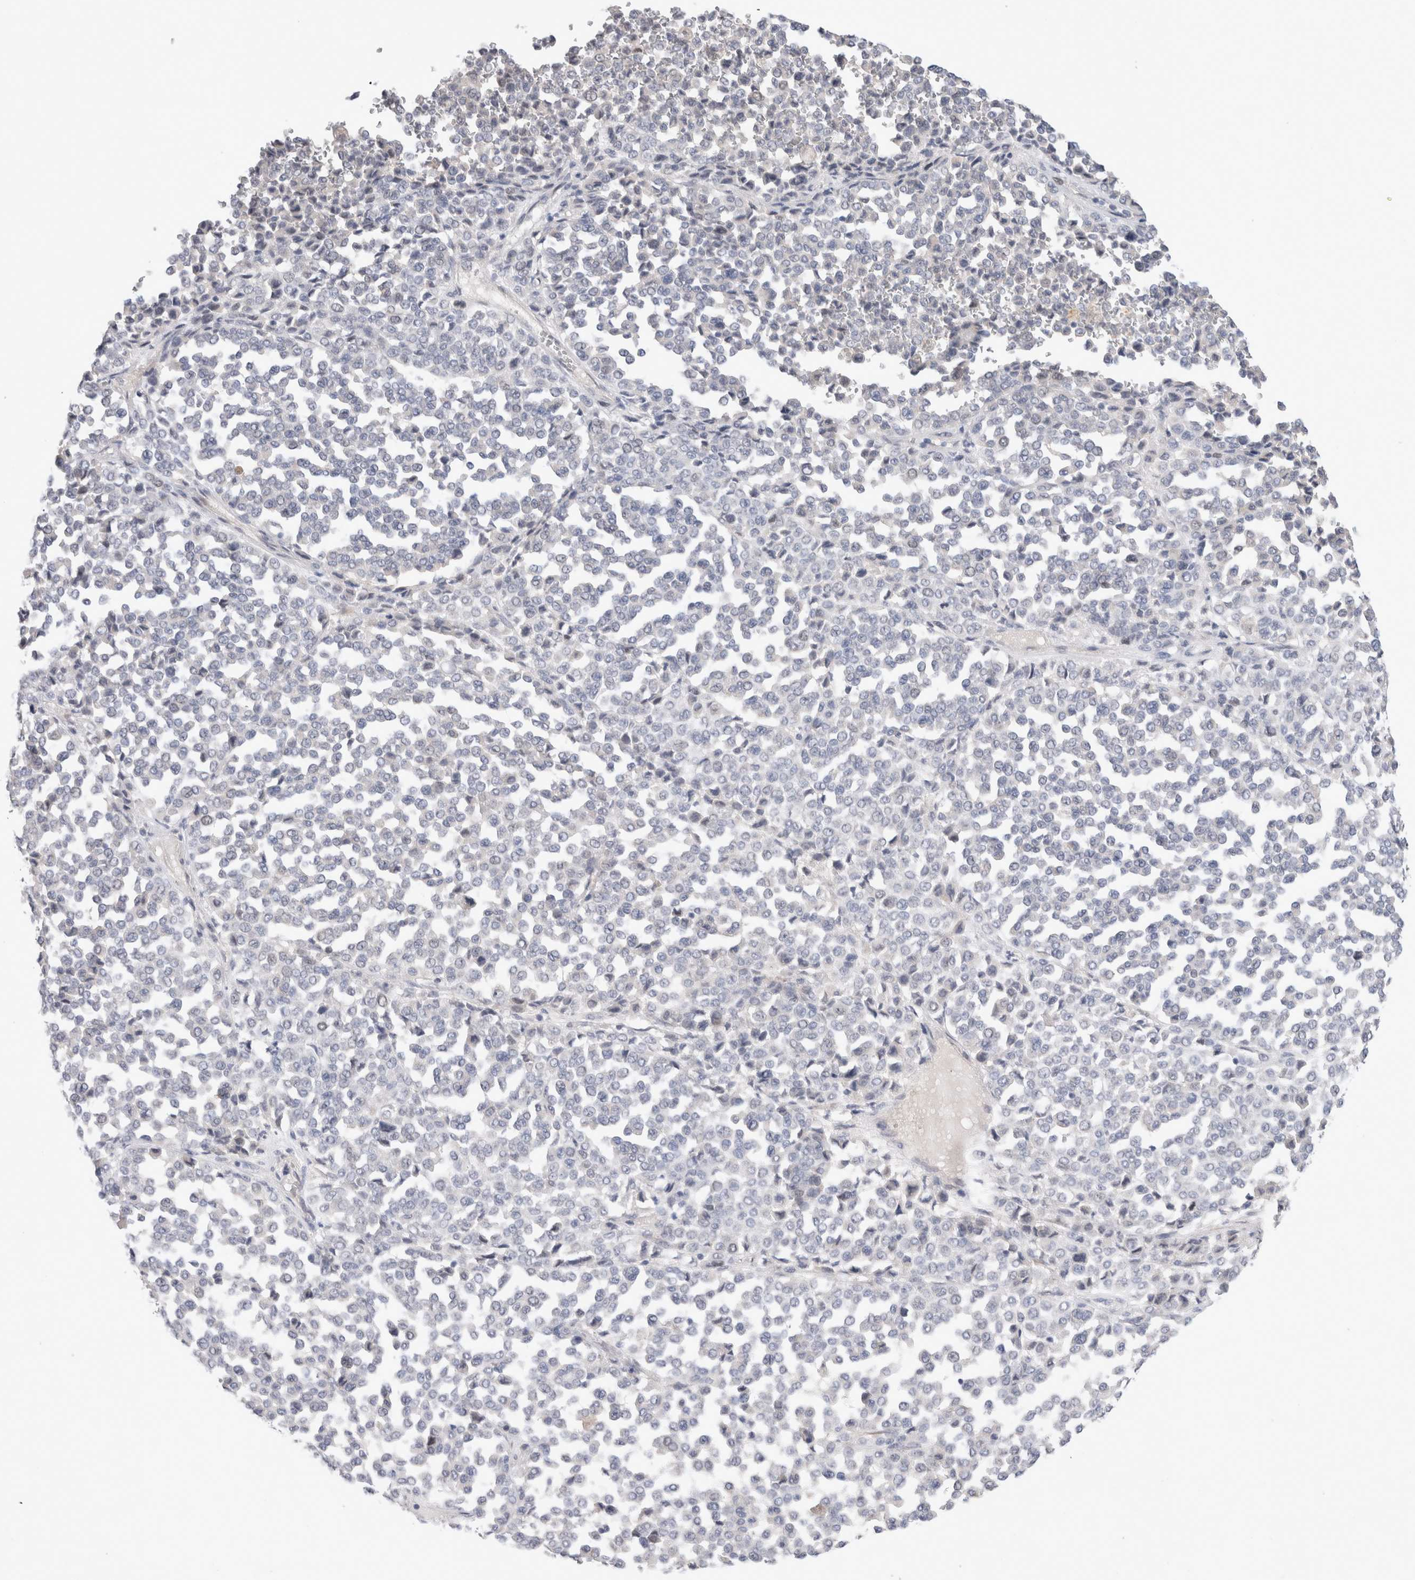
{"staining": {"intensity": "negative", "quantity": "none", "location": "none"}, "tissue": "melanoma", "cell_type": "Tumor cells", "image_type": "cancer", "snomed": [{"axis": "morphology", "description": "Malignant melanoma, Metastatic site"}, {"axis": "topography", "description": "Pancreas"}], "caption": "Photomicrograph shows no protein expression in tumor cells of melanoma tissue. (DAB immunohistochemistry (IHC) with hematoxylin counter stain).", "gene": "KNL1", "patient": {"sex": "female", "age": 30}}